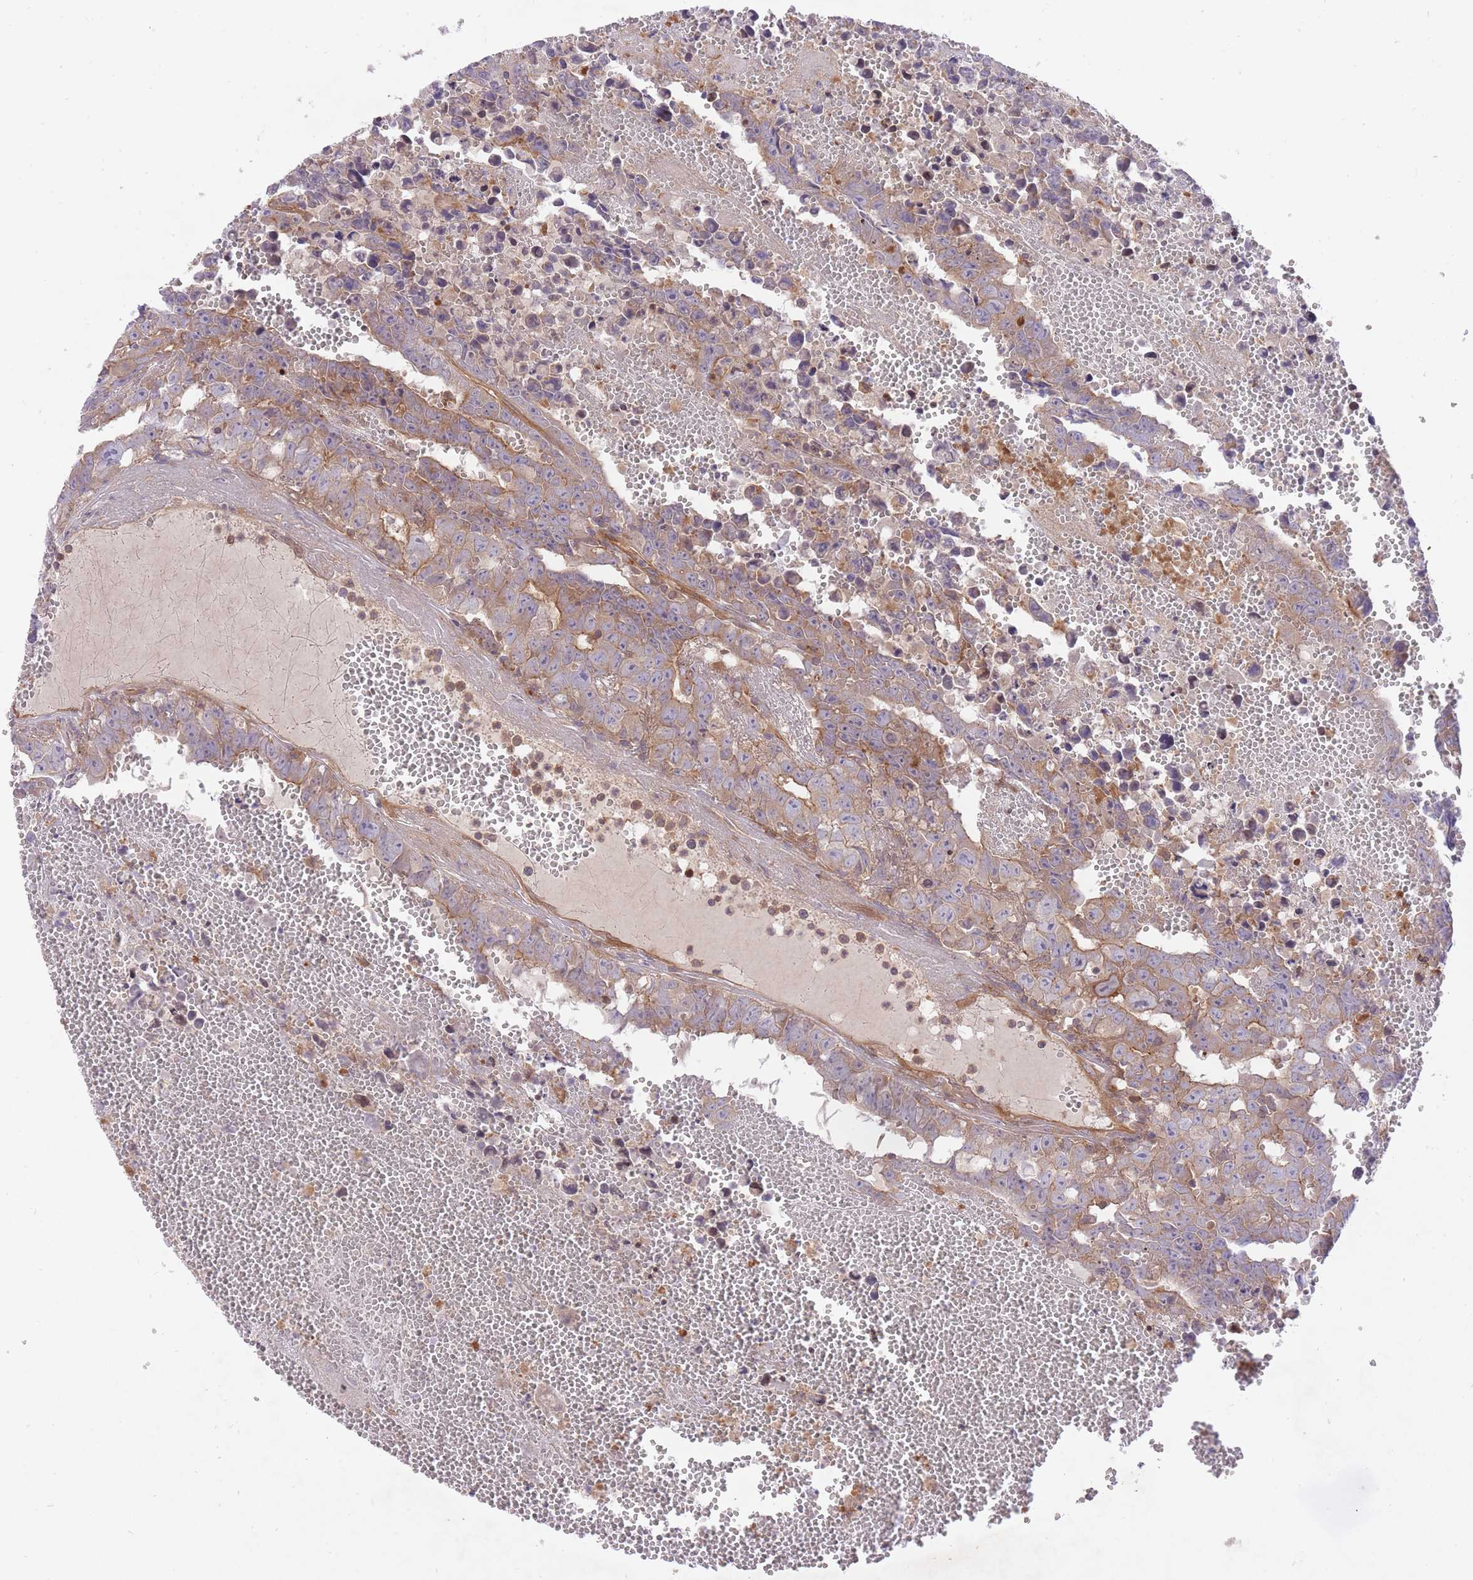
{"staining": {"intensity": "moderate", "quantity": "<25%", "location": "cytoplasmic/membranous"}, "tissue": "testis cancer", "cell_type": "Tumor cells", "image_type": "cancer", "snomed": [{"axis": "morphology", "description": "Carcinoma, Embryonal, NOS"}, {"axis": "topography", "description": "Testis"}], "caption": "Testis embryonal carcinoma was stained to show a protein in brown. There is low levels of moderate cytoplasmic/membranous expression in approximately <25% of tumor cells. The staining is performed using DAB brown chromogen to label protein expression. The nuclei are counter-stained blue using hematoxylin.", "gene": "PREP", "patient": {"sex": "male", "age": 25}}